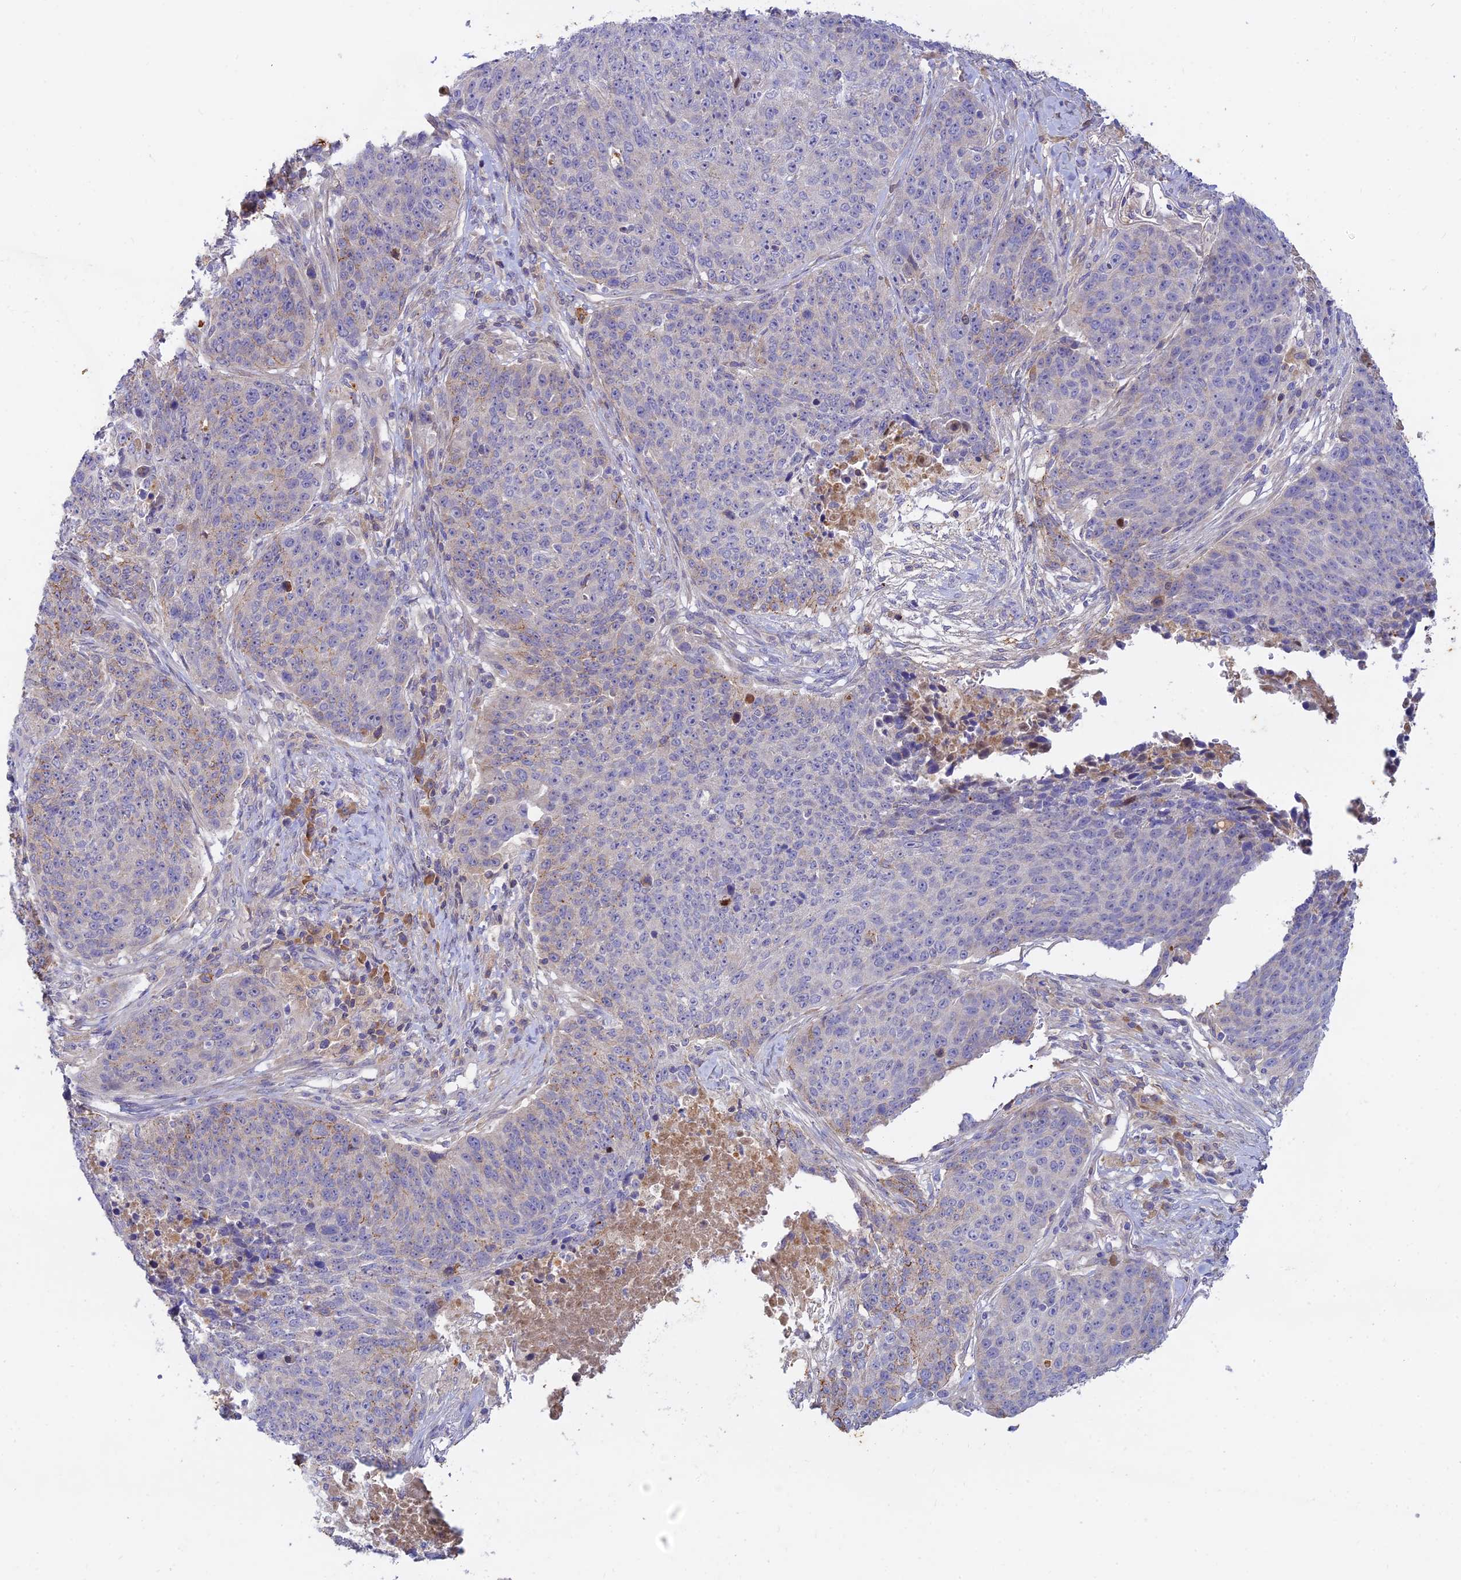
{"staining": {"intensity": "negative", "quantity": "none", "location": "none"}, "tissue": "lung cancer", "cell_type": "Tumor cells", "image_type": "cancer", "snomed": [{"axis": "morphology", "description": "Normal tissue, NOS"}, {"axis": "morphology", "description": "Squamous cell carcinoma, NOS"}, {"axis": "topography", "description": "Lymph node"}, {"axis": "topography", "description": "Lung"}], "caption": "IHC histopathology image of neoplastic tissue: human lung squamous cell carcinoma stained with DAB reveals no significant protein expression in tumor cells.", "gene": "ACSM5", "patient": {"sex": "male", "age": 66}}